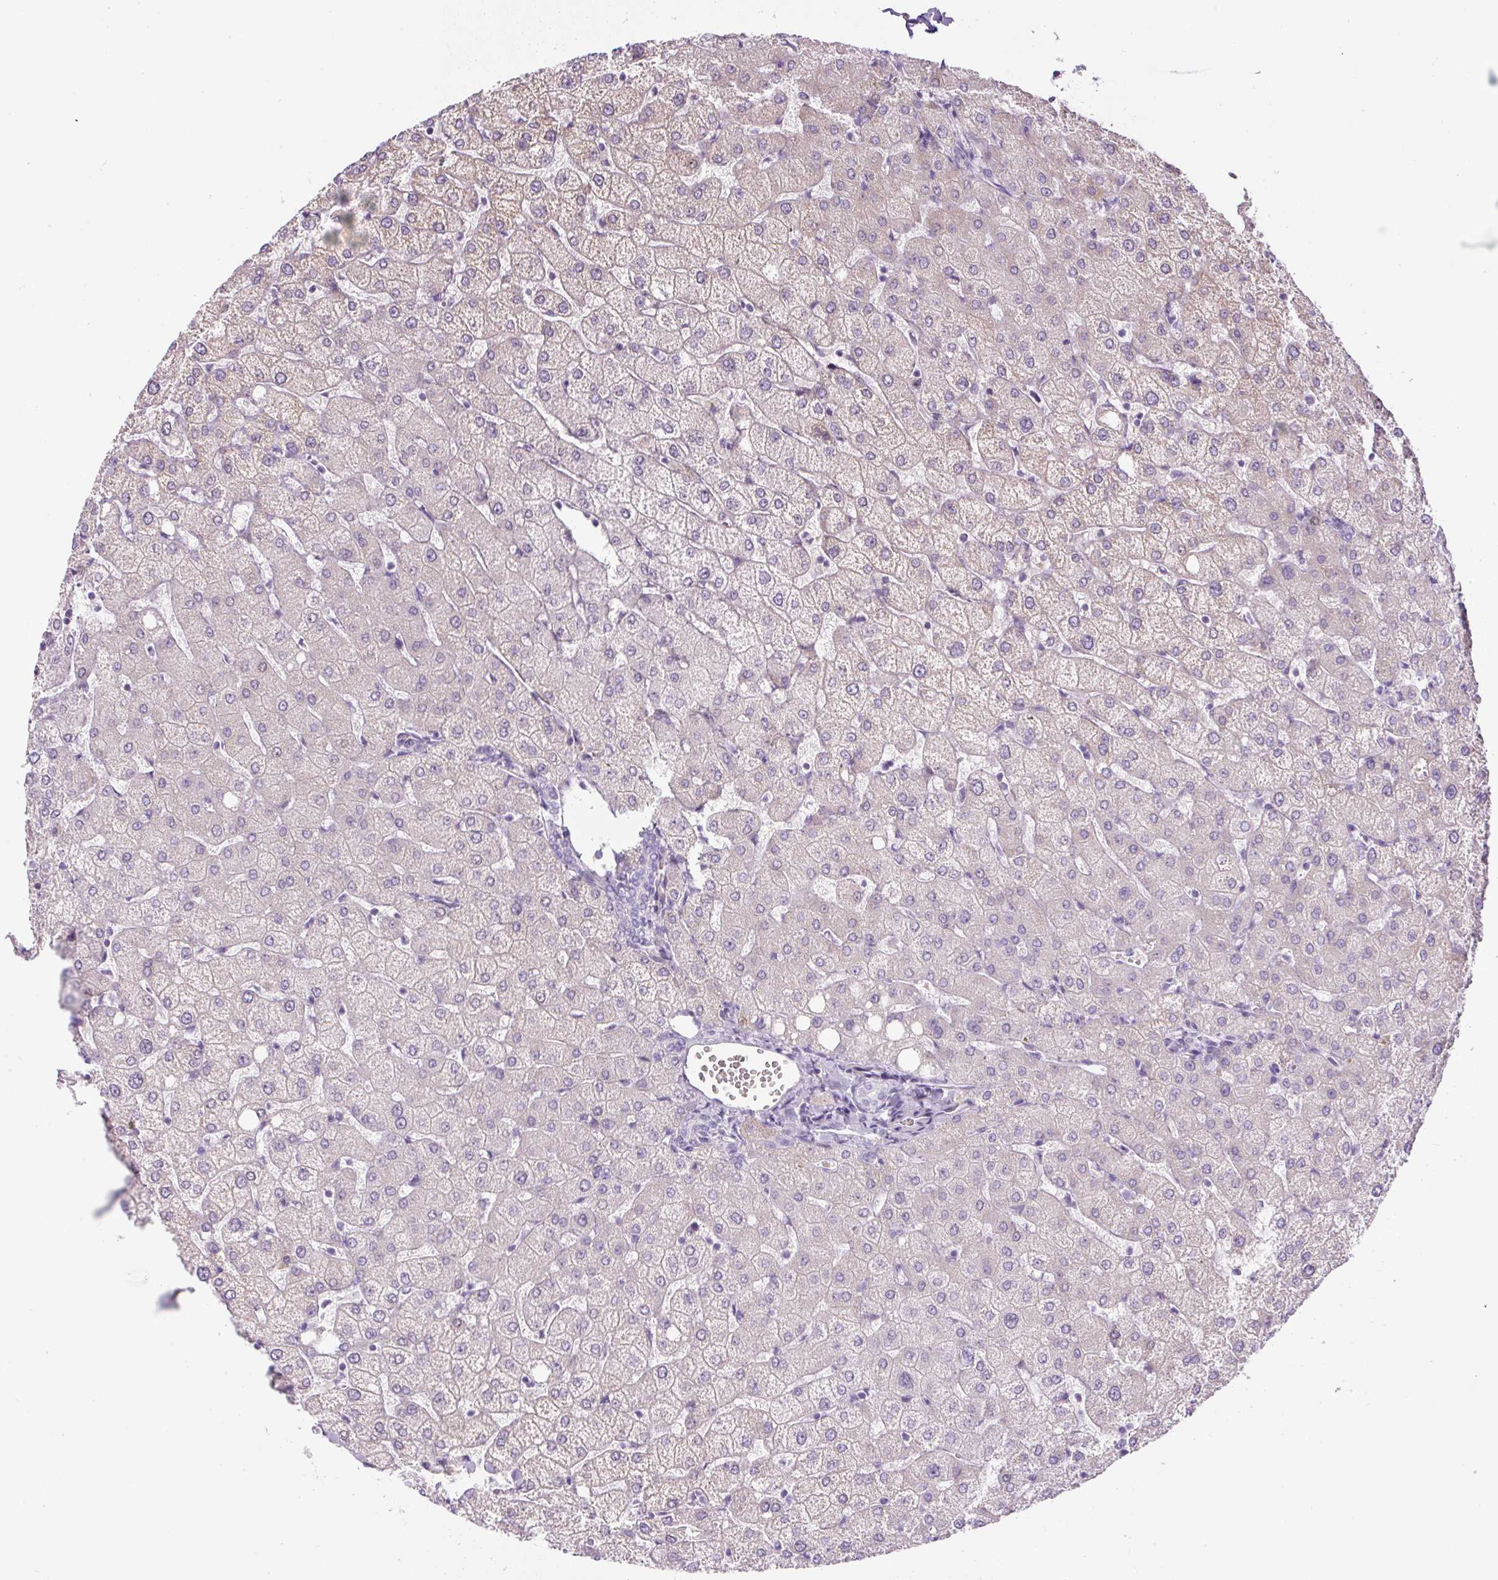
{"staining": {"intensity": "negative", "quantity": "none", "location": "none"}, "tissue": "liver", "cell_type": "Cholangiocytes", "image_type": "normal", "snomed": [{"axis": "morphology", "description": "Normal tissue, NOS"}, {"axis": "topography", "description": "Liver"}], "caption": "Histopathology image shows no significant protein positivity in cholangiocytes of normal liver. (IHC, brightfield microscopy, high magnification).", "gene": "FGFBP3", "patient": {"sex": "female", "age": 54}}